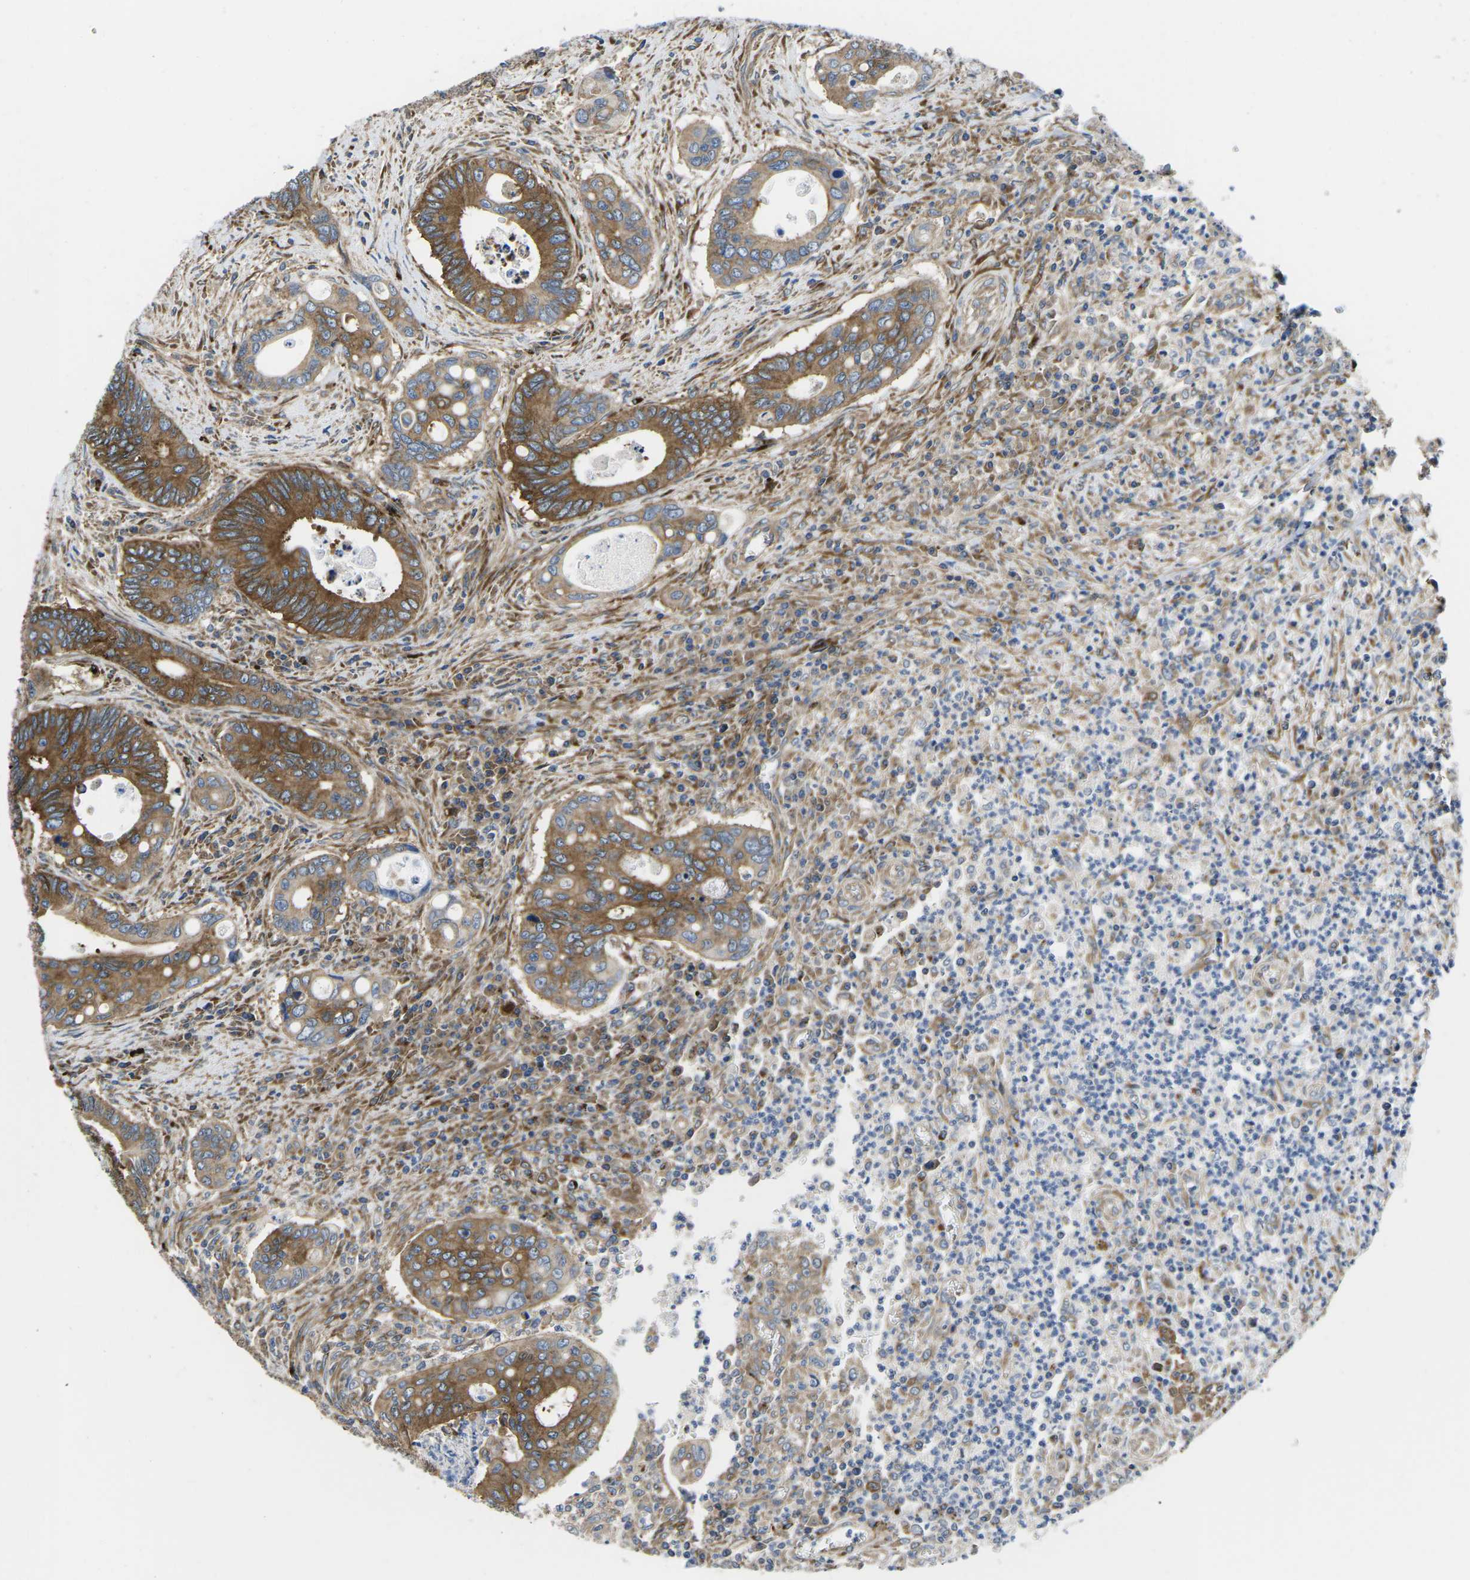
{"staining": {"intensity": "strong", "quantity": ">75%", "location": "cytoplasmic/membranous"}, "tissue": "colorectal cancer", "cell_type": "Tumor cells", "image_type": "cancer", "snomed": [{"axis": "morphology", "description": "Inflammation, NOS"}, {"axis": "morphology", "description": "Adenocarcinoma, NOS"}, {"axis": "topography", "description": "Colon"}], "caption": "Immunohistochemistry (IHC) micrograph of human colorectal cancer stained for a protein (brown), which reveals high levels of strong cytoplasmic/membranous expression in about >75% of tumor cells.", "gene": "DLG1", "patient": {"sex": "male", "age": 72}}